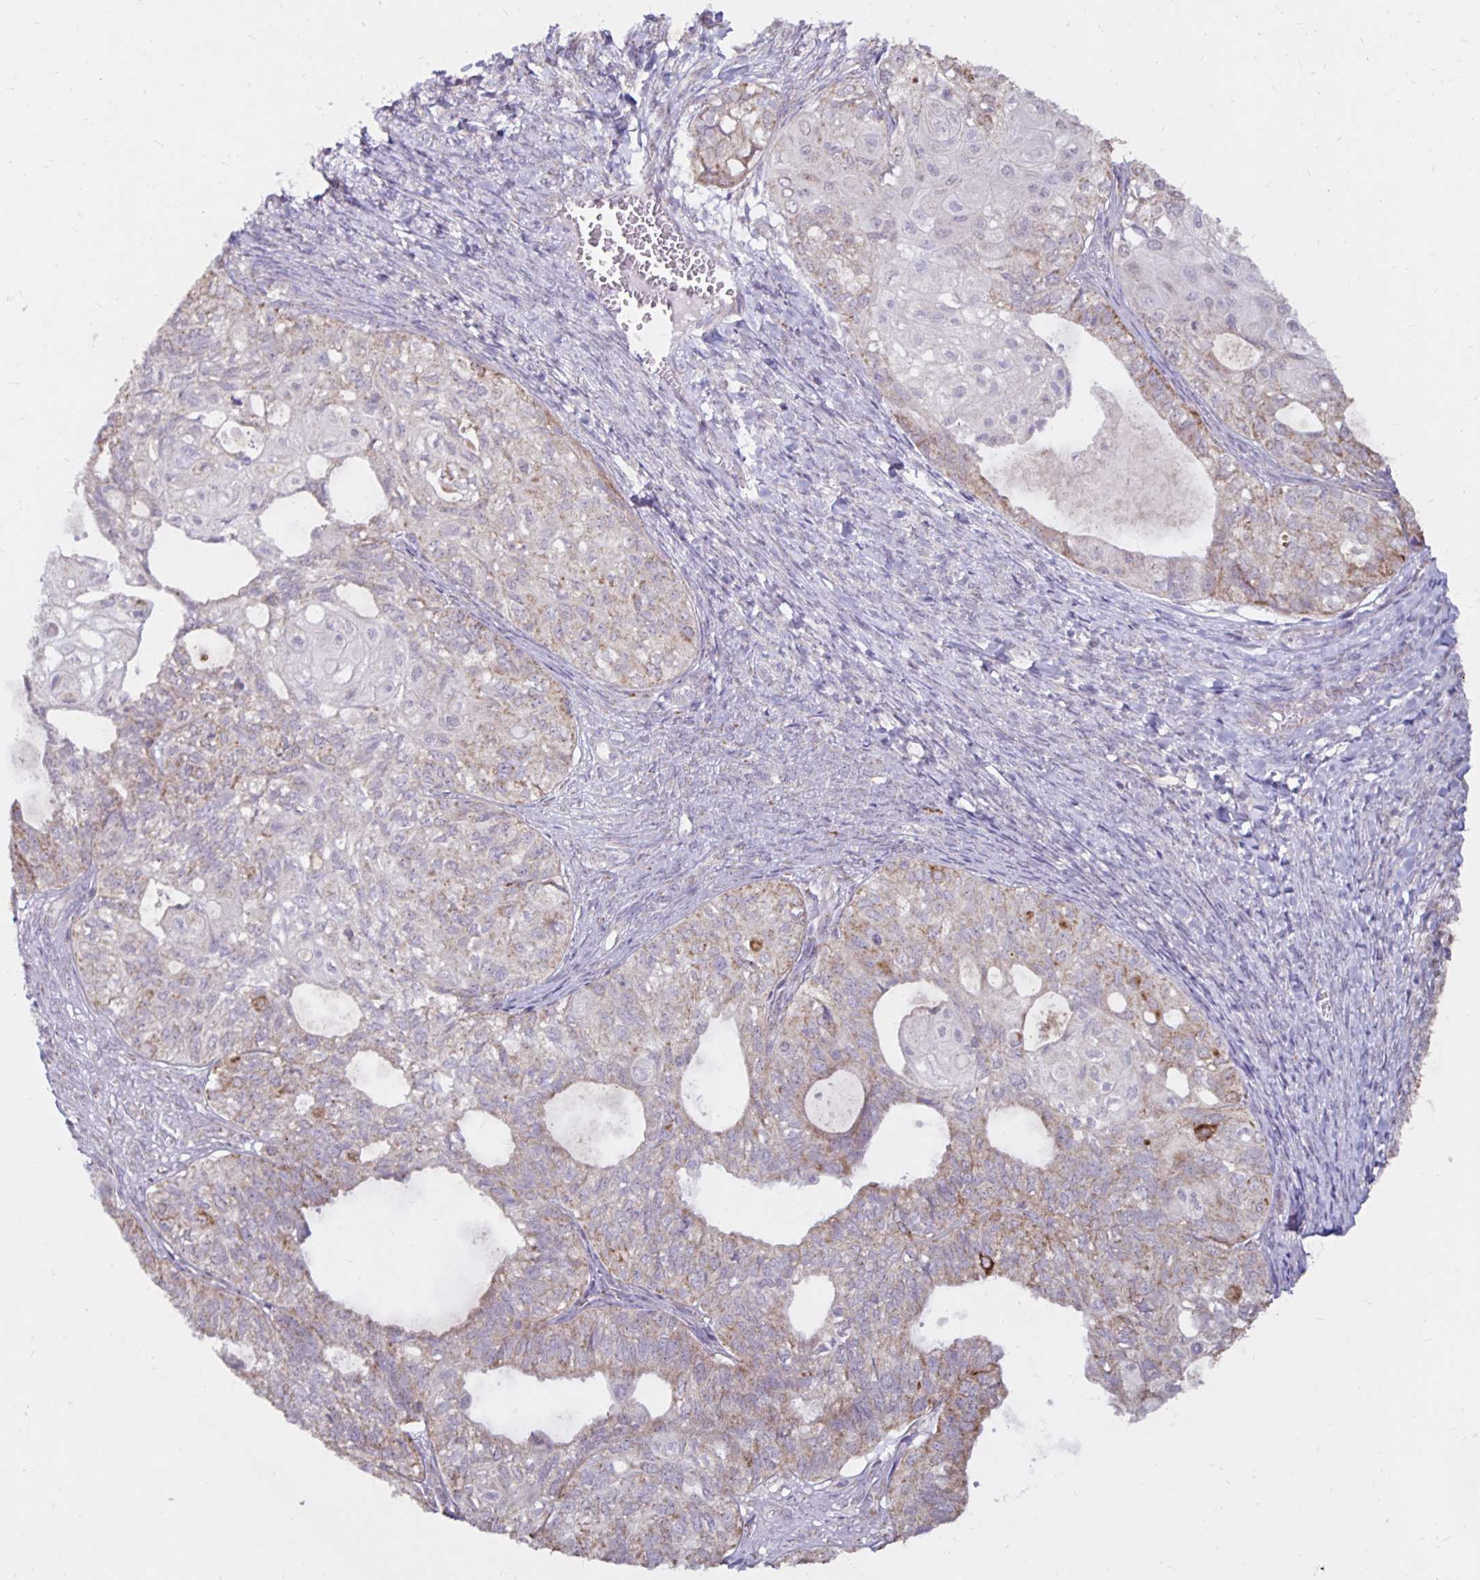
{"staining": {"intensity": "strong", "quantity": "<25%", "location": "cytoplasmic/membranous"}, "tissue": "ovarian cancer", "cell_type": "Tumor cells", "image_type": "cancer", "snomed": [{"axis": "morphology", "description": "Carcinoma, endometroid"}, {"axis": "topography", "description": "Ovary"}], "caption": "A histopathology image showing strong cytoplasmic/membranous positivity in about <25% of tumor cells in endometroid carcinoma (ovarian), as visualized by brown immunohistochemical staining.", "gene": "IER3", "patient": {"sex": "female", "age": 64}}